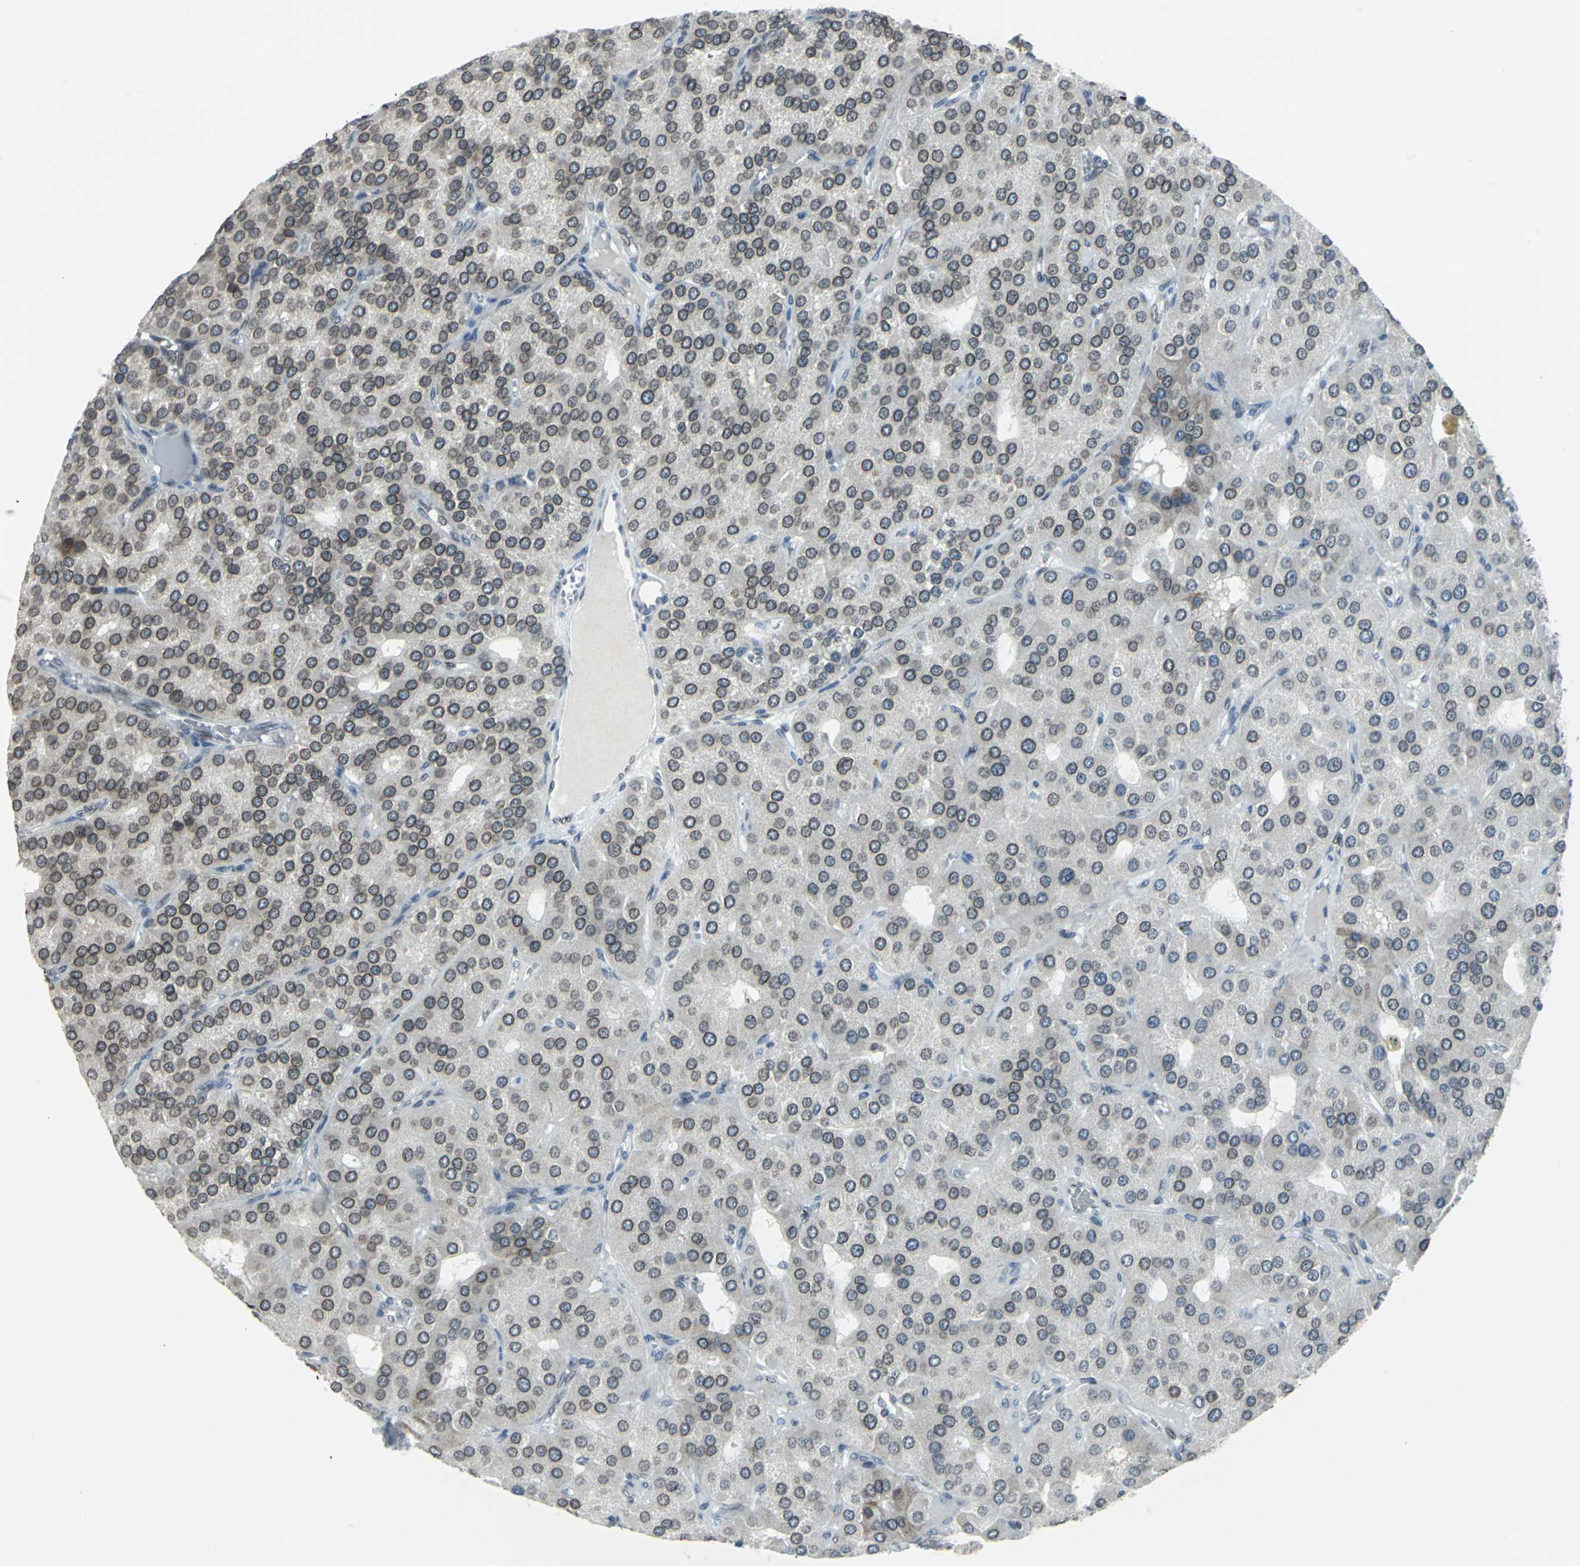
{"staining": {"intensity": "moderate", "quantity": ">75%", "location": "cytoplasmic/membranous,nuclear"}, "tissue": "parathyroid gland", "cell_type": "Glandular cells", "image_type": "normal", "snomed": [{"axis": "morphology", "description": "Normal tissue, NOS"}, {"axis": "morphology", "description": "Adenoma, NOS"}, {"axis": "topography", "description": "Parathyroid gland"}], "caption": "DAB (3,3'-diaminobenzidine) immunohistochemical staining of unremarkable human parathyroid gland shows moderate cytoplasmic/membranous,nuclear protein expression in approximately >75% of glandular cells. (Stains: DAB in brown, nuclei in blue, Microscopy: brightfield microscopy at high magnification).", "gene": "SNUPN", "patient": {"sex": "female", "age": 86}}